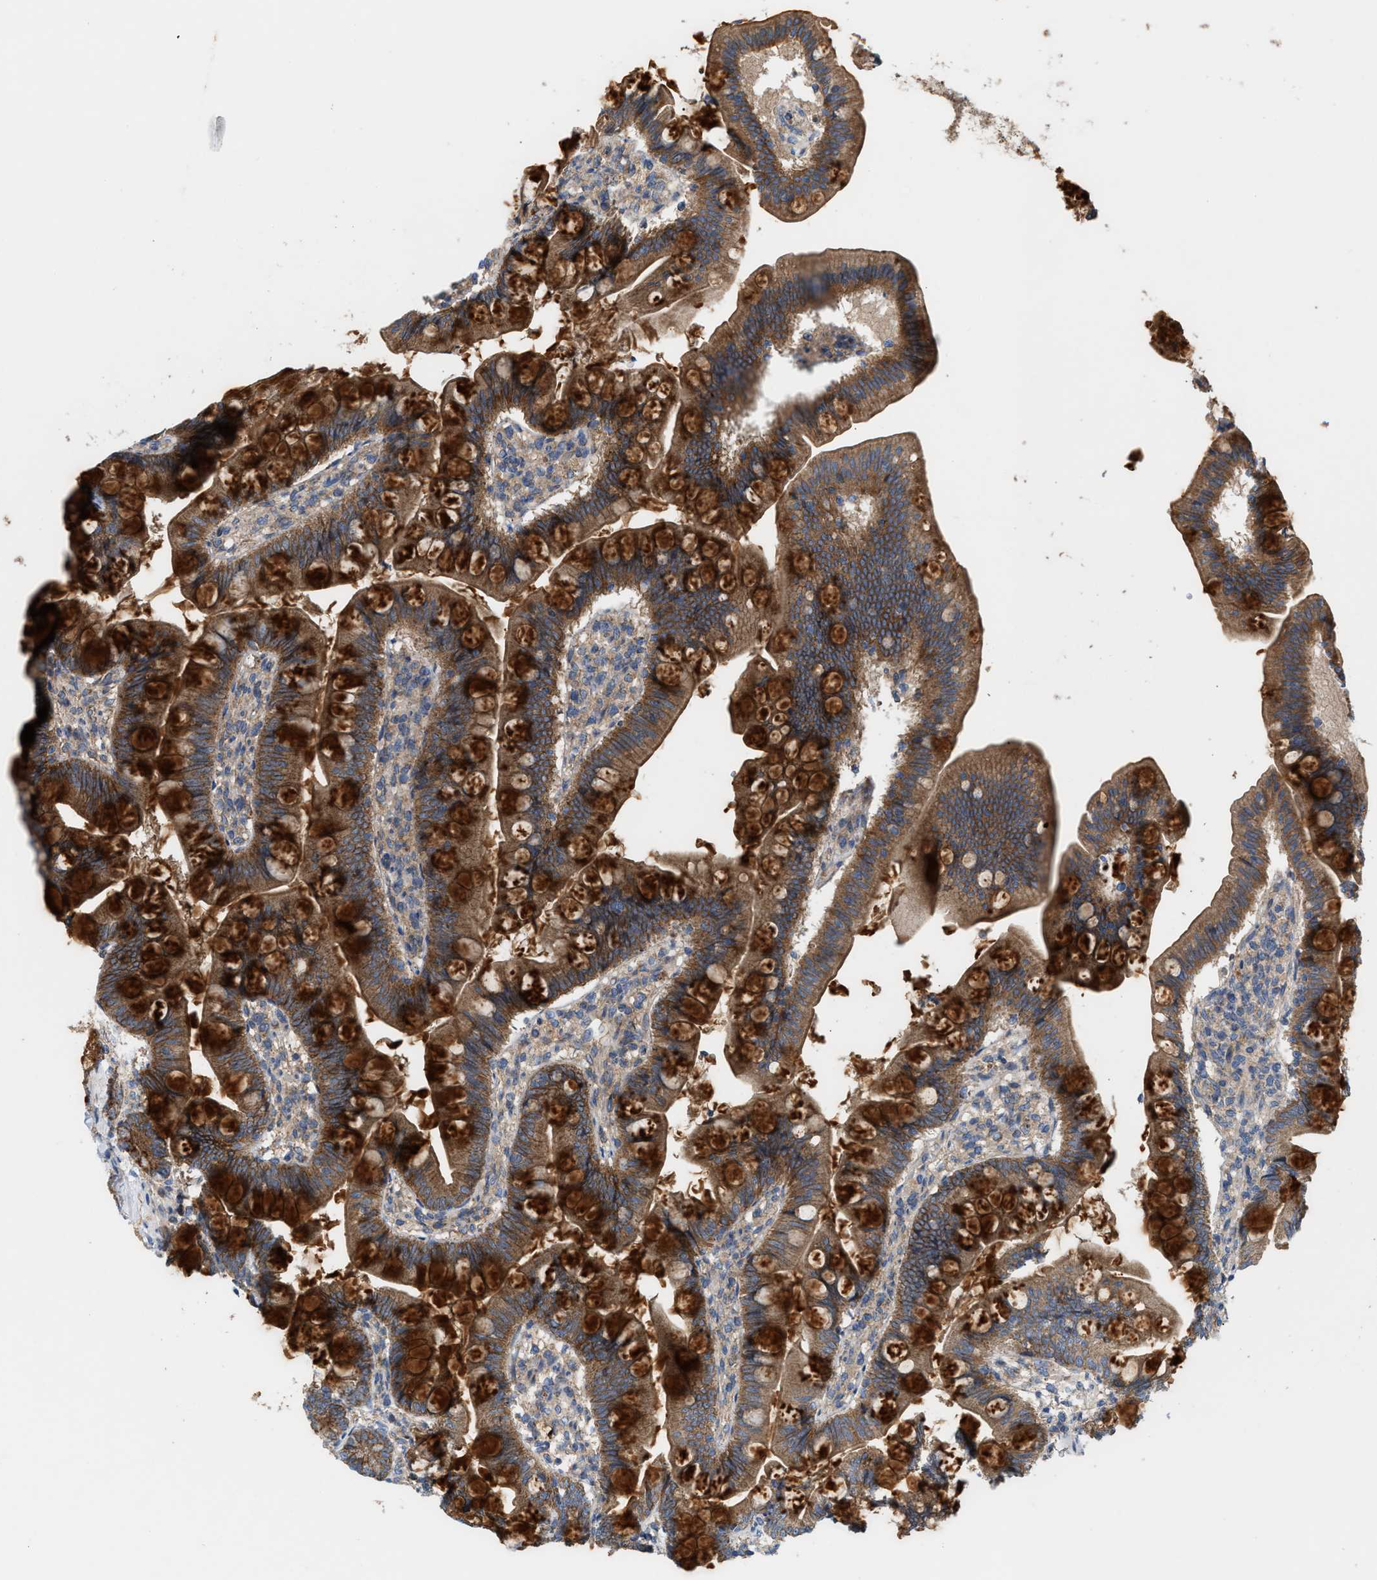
{"staining": {"intensity": "strong", "quantity": ">75%", "location": "cytoplasmic/membranous"}, "tissue": "small intestine", "cell_type": "Glandular cells", "image_type": "normal", "snomed": [{"axis": "morphology", "description": "Normal tissue, NOS"}, {"axis": "topography", "description": "Small intestine"}], "caption": "Brown immunohistochemical staining in unremarkable small intestine displays strong cytoplasmic/membranous staining in about >75% of glandular cells.", "gene": "OXSM", "patient": {"sex": "male", "age": 7}}